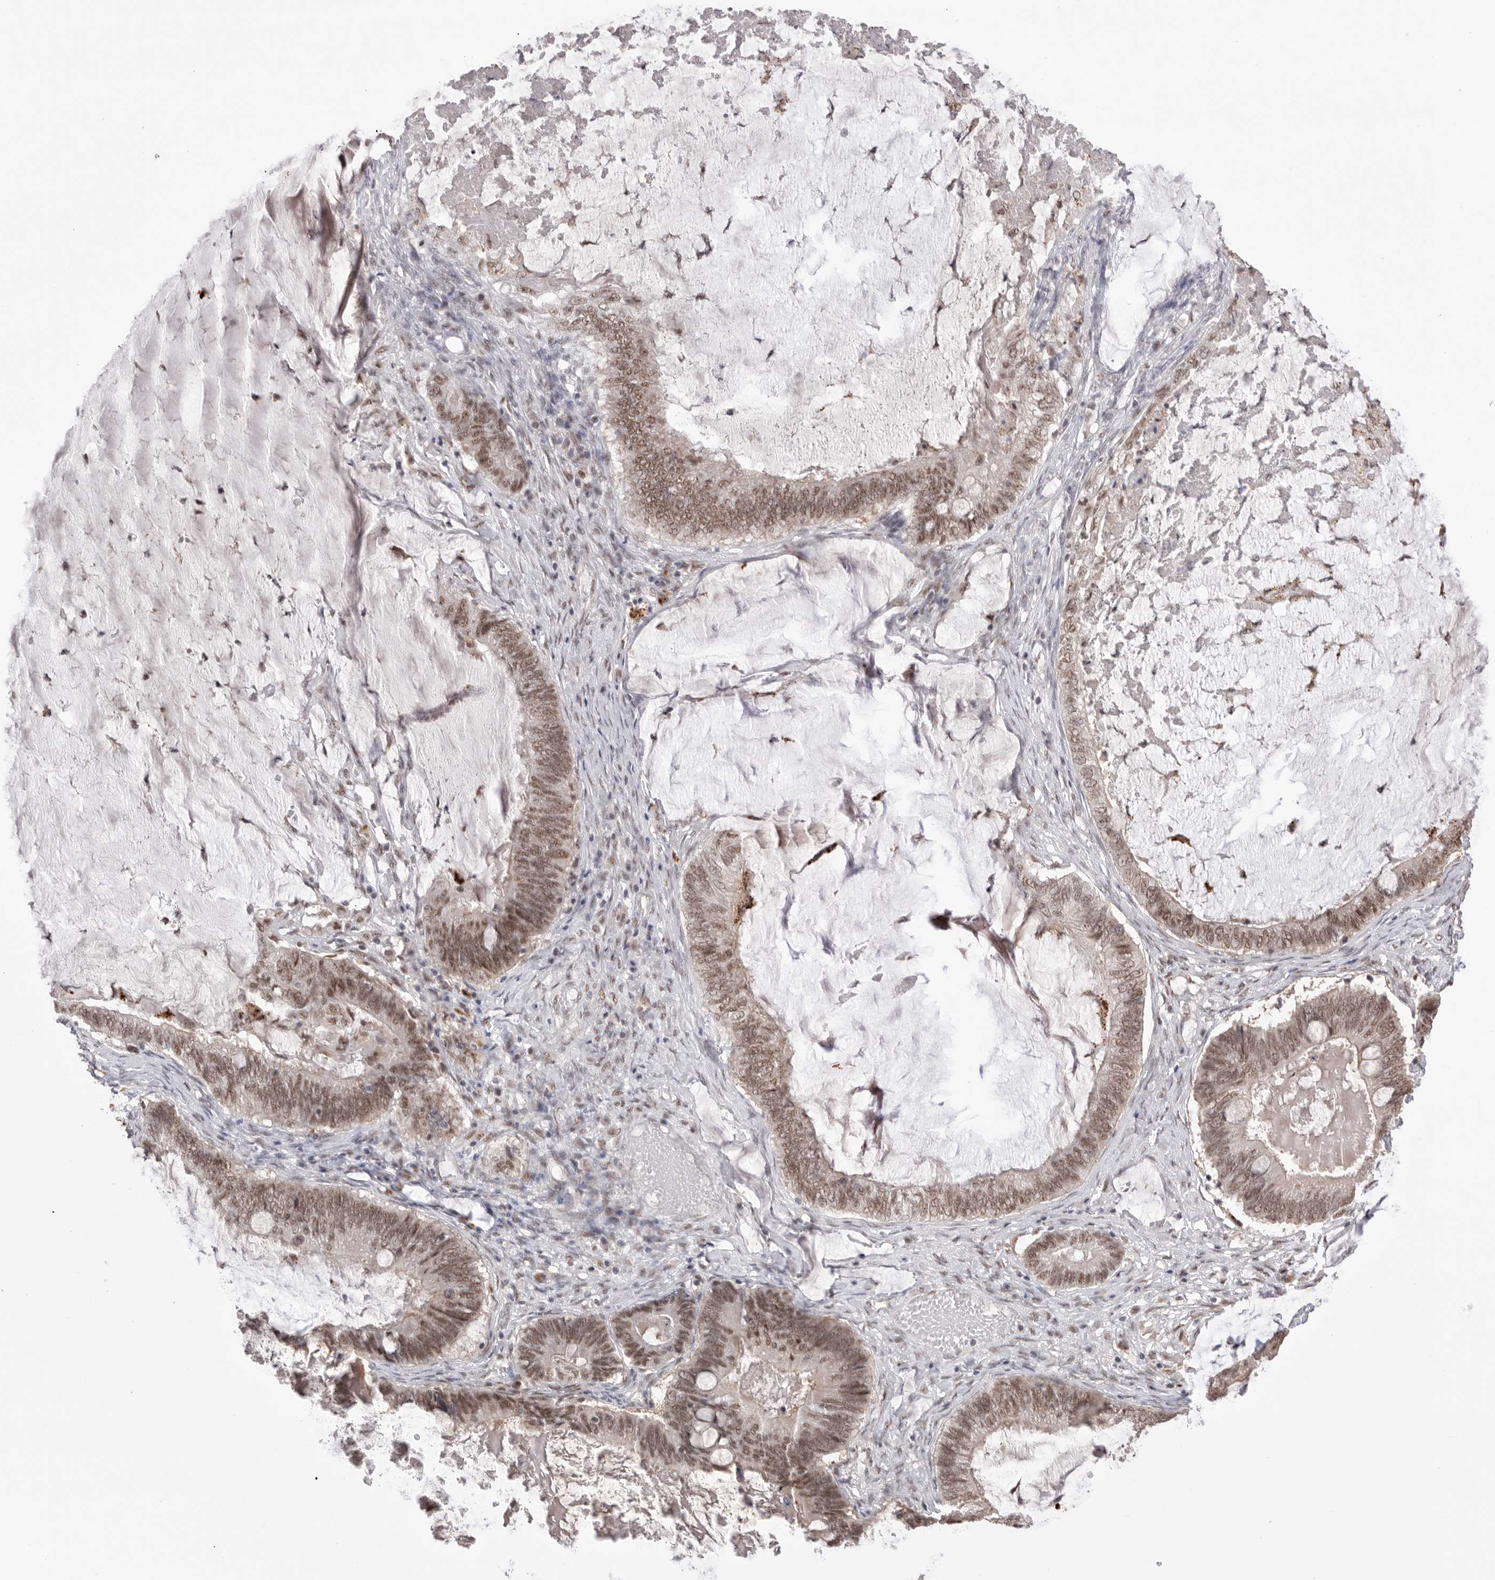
{"staining": {"intensity": "moderate", "quantity": ">75%", "location": "nuclear"}, "tissue": "ovarian cancer", "cell_type": "Tumor cells", "image_type": "cancer", "snomed": [{"axis": "morphology", "description": "Cystadenocarcinoma, mucinous, NOS"}, {"axis": "topography", "description": "Ovary"}], "caption": "DAB immunohistochemical staining of human ovarian cancer displays moderate nuclear protein expression in approximately >75% of tumor cells.", "gene": "BCLAF3", "patient": {"sex": "female", "age": 61}}